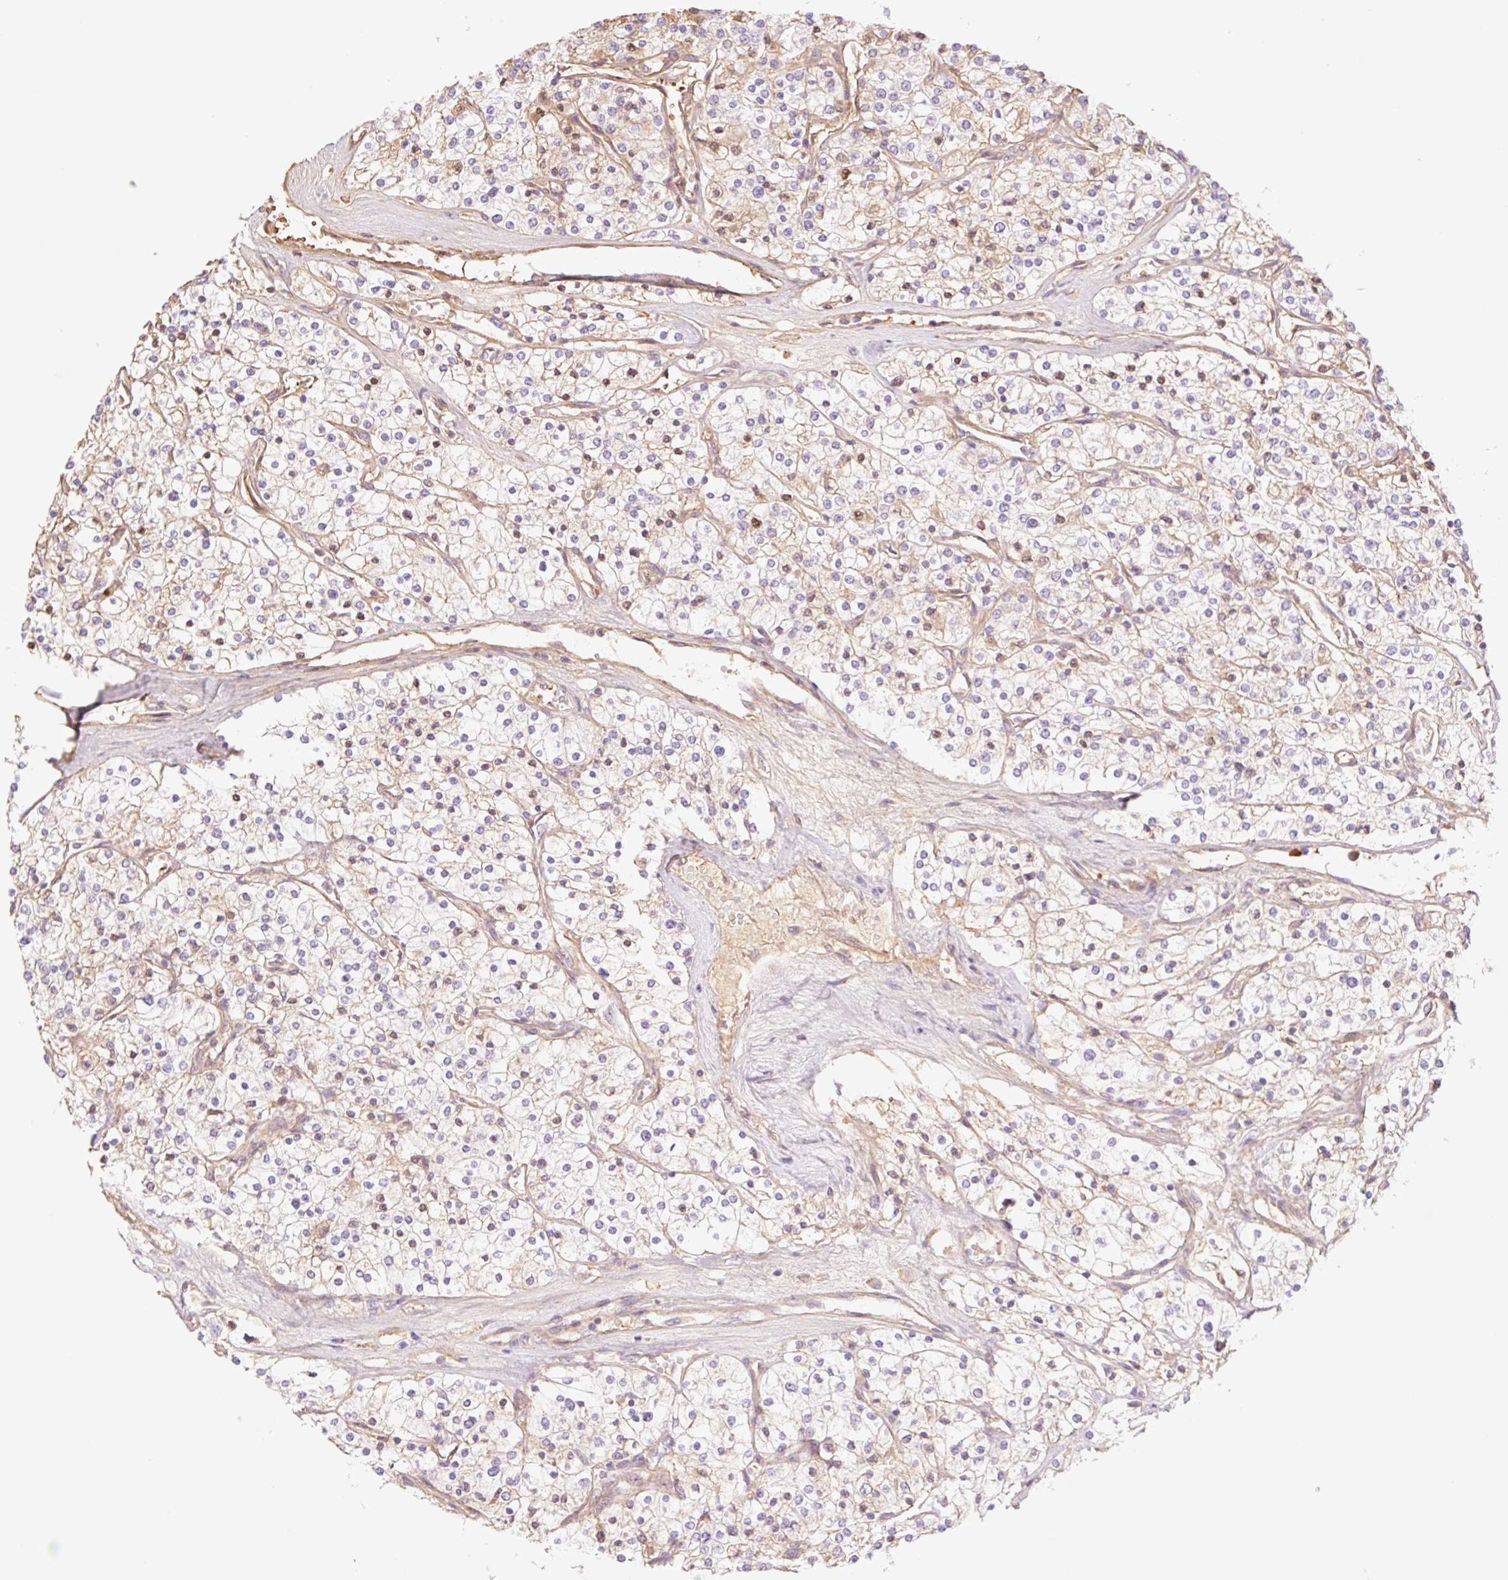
{"staining": {"intensity": "negative", "quantity": "none", "location": "none"}, "tissue": "renal cancer", "cell_type": "Tumor cells", "image_type": "cancer", "snomed": [{"axis": "morphology", "description": "Adenocarcinoma, NOS"}, {"axis": "topography", "description": "Kidney"}], "caption": "Protein analysis of renal cancer (adenocarcinoma) demonstrates no significant positivity in tumor cells.", "gene": "HEBP1", "patient": {"sex": "male", "age": 80}}